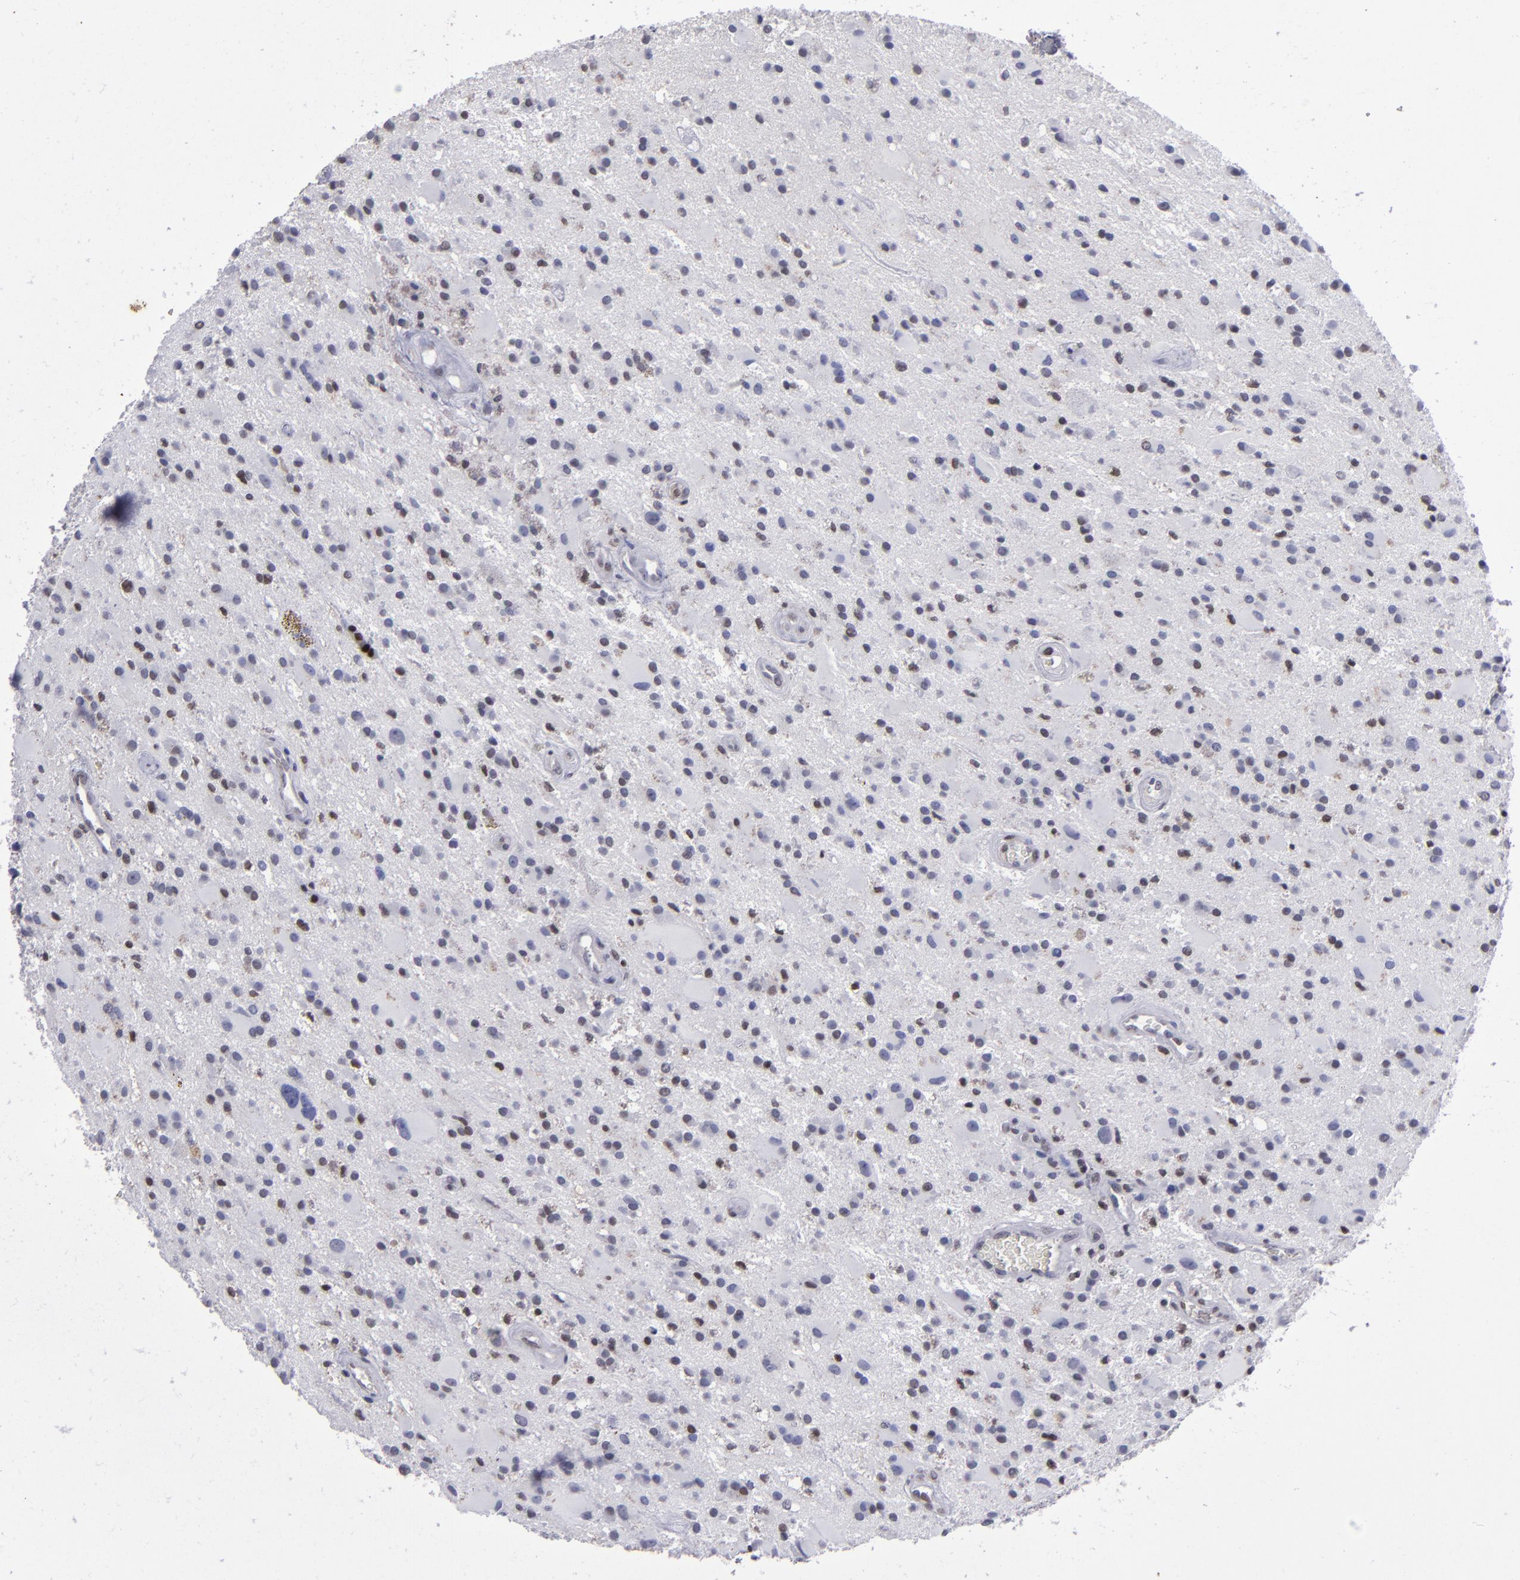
{"staining": {"intensity": "moderate", "quantity": "<25%", "location": "nuclear"}, "tissue": "glioma", "cell_type": "Tumor cells", "image_type": "cancer", "snomed": [{"axis": "morphology", "description": "Glioma, malignant, Low grade"}, {"axis": "topography", "description": "Brain"}], "caption": "Protein expression analysis of glioma shows moderate nuclear expression in approximately <25% of tumor cells. (DAB (3,3'-diaminobenzidine) IHC with brightfield microscopy, high magnification).", "gene": "MGMT", "patient": {"sex": "male", "age": 58}}